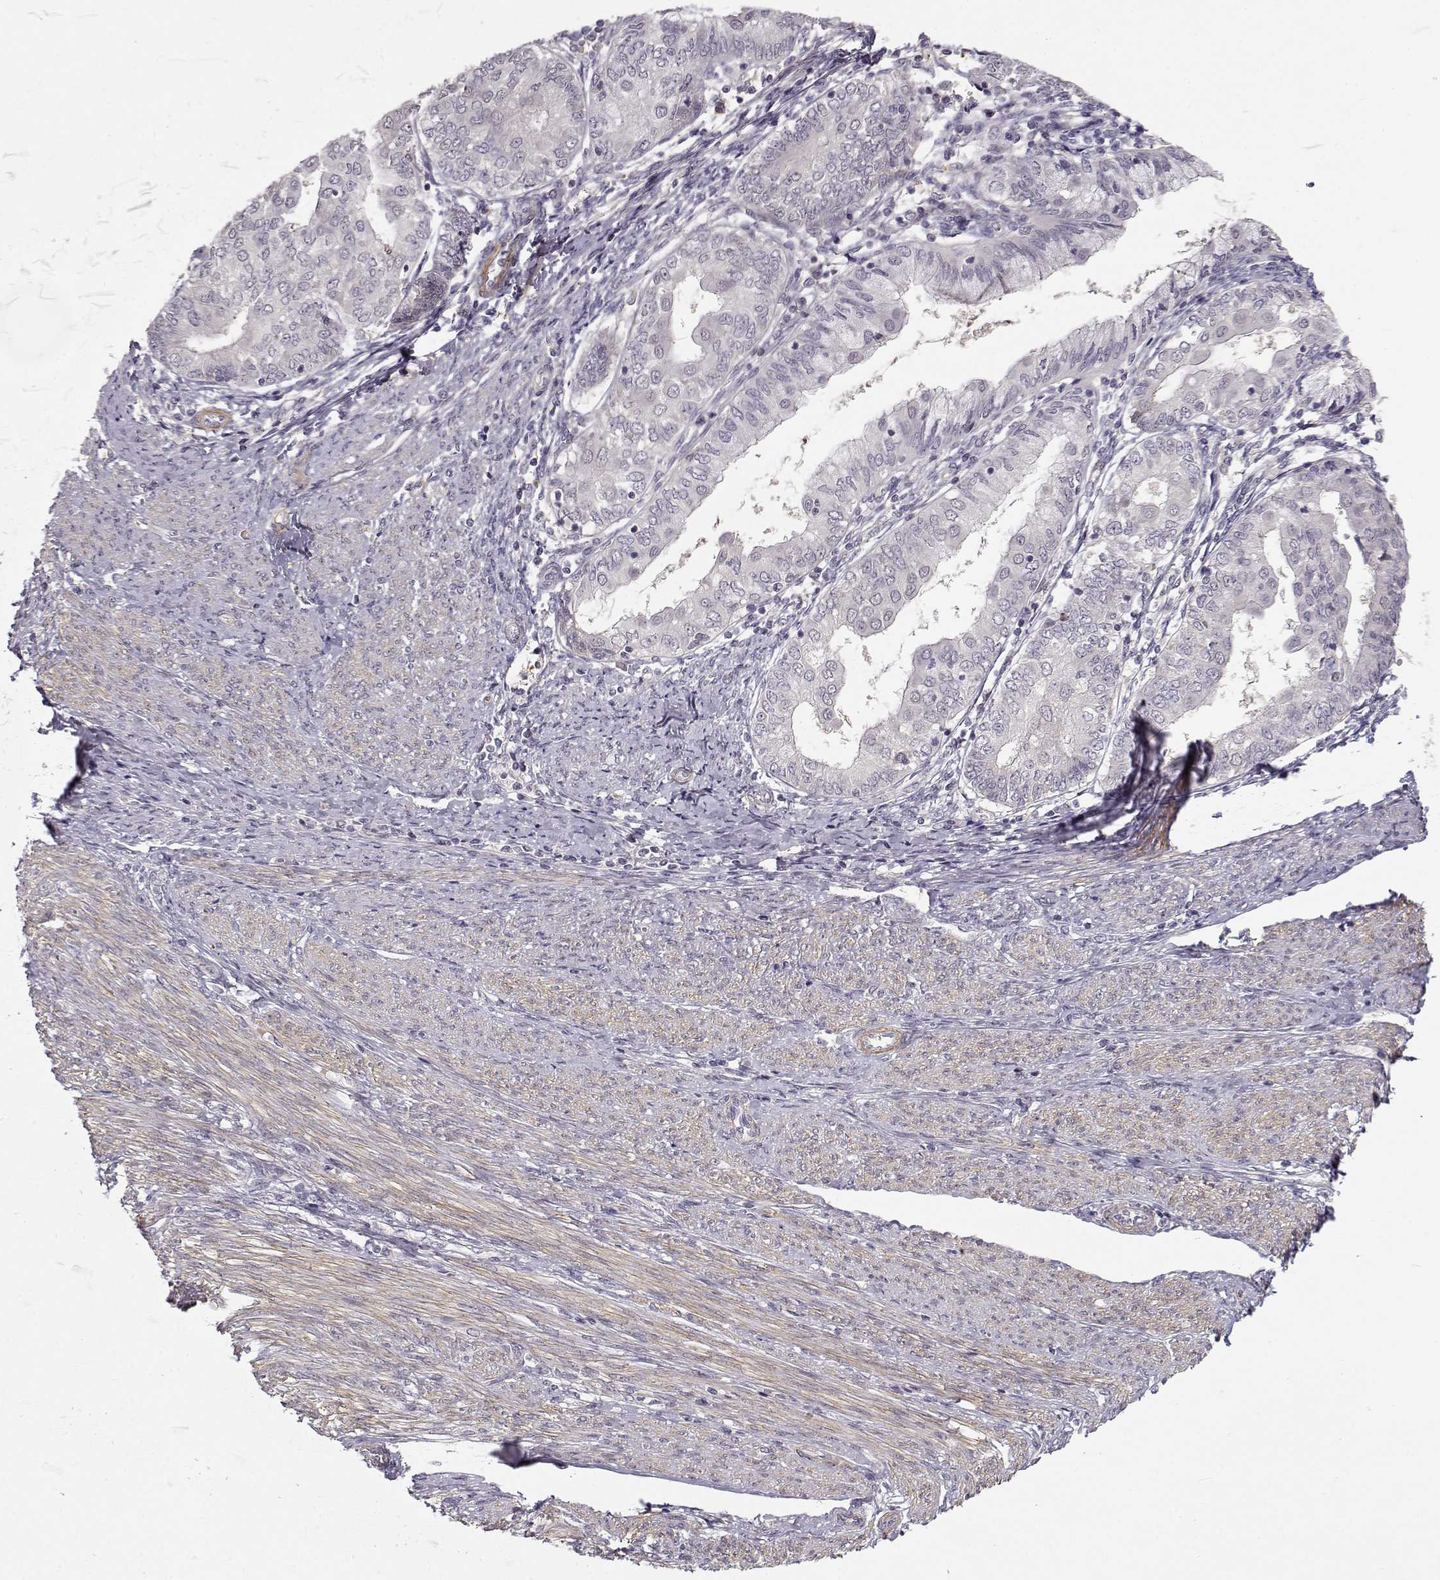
{"staining": {"intensity": "negative", "quantity": "none", "location": "none"}, "tissue": "endometrial cancer", "cell_type": "Tumor cells", "image_type": "cancer", "snomed": [{"axis": "morphology", "description": "Adenocarcinoma, NOS"}, {"axis": "topography", "description": "Endometrium"}], "caption": "Immunohistochemical staining of human endometrial adenocarcinoma demonstrates no significant expression in tumor cells.", "gene": "RGS9BP", "patient": {"sex": "female", "age": 68}}